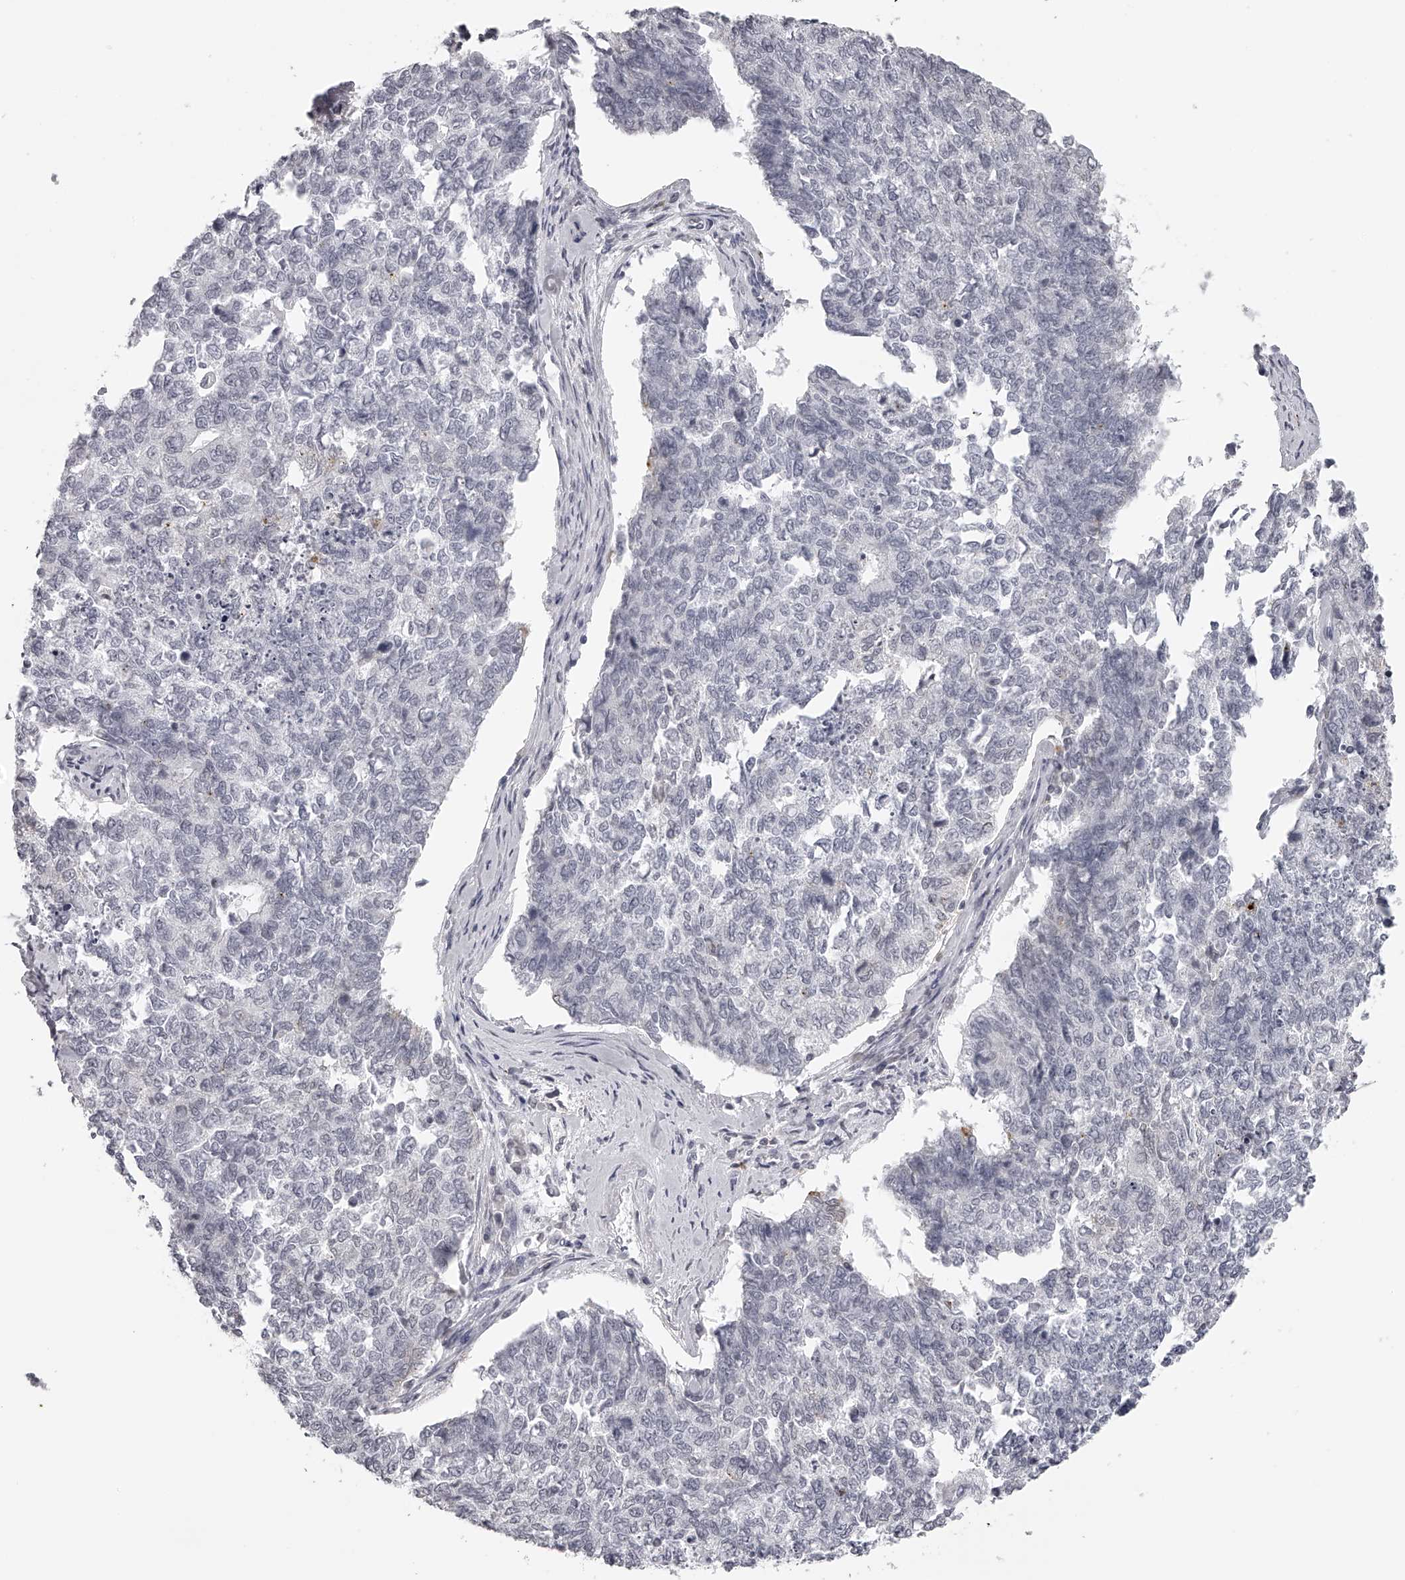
{"staining": {"intensity": "negative", "quantity": "none", "location": "none"}, "tissue": "cervical cancer", "cell_type": "Tumor cells", "image_type": "cancer", "snomed": [{"axis": "morphology", "description": "Squamous cell carcinoma, NOS"}, {"axis": "topography", "description": "Cervix"}], "caption": "DAB (3,3'-diaminobenzidine) immunohistochemical staining of human cervical cancer (squamous cell carcinoma) shows no significant expression in tumor cells. (Stains: DAB (3,3'-diaminobenzidine) immunohistochemistry with hematoxylin counter stain, Microscopy: brightfield microscopy at high magnification).", "gene": "RNF220", "patient": {"sex": "female", "age": 63}}